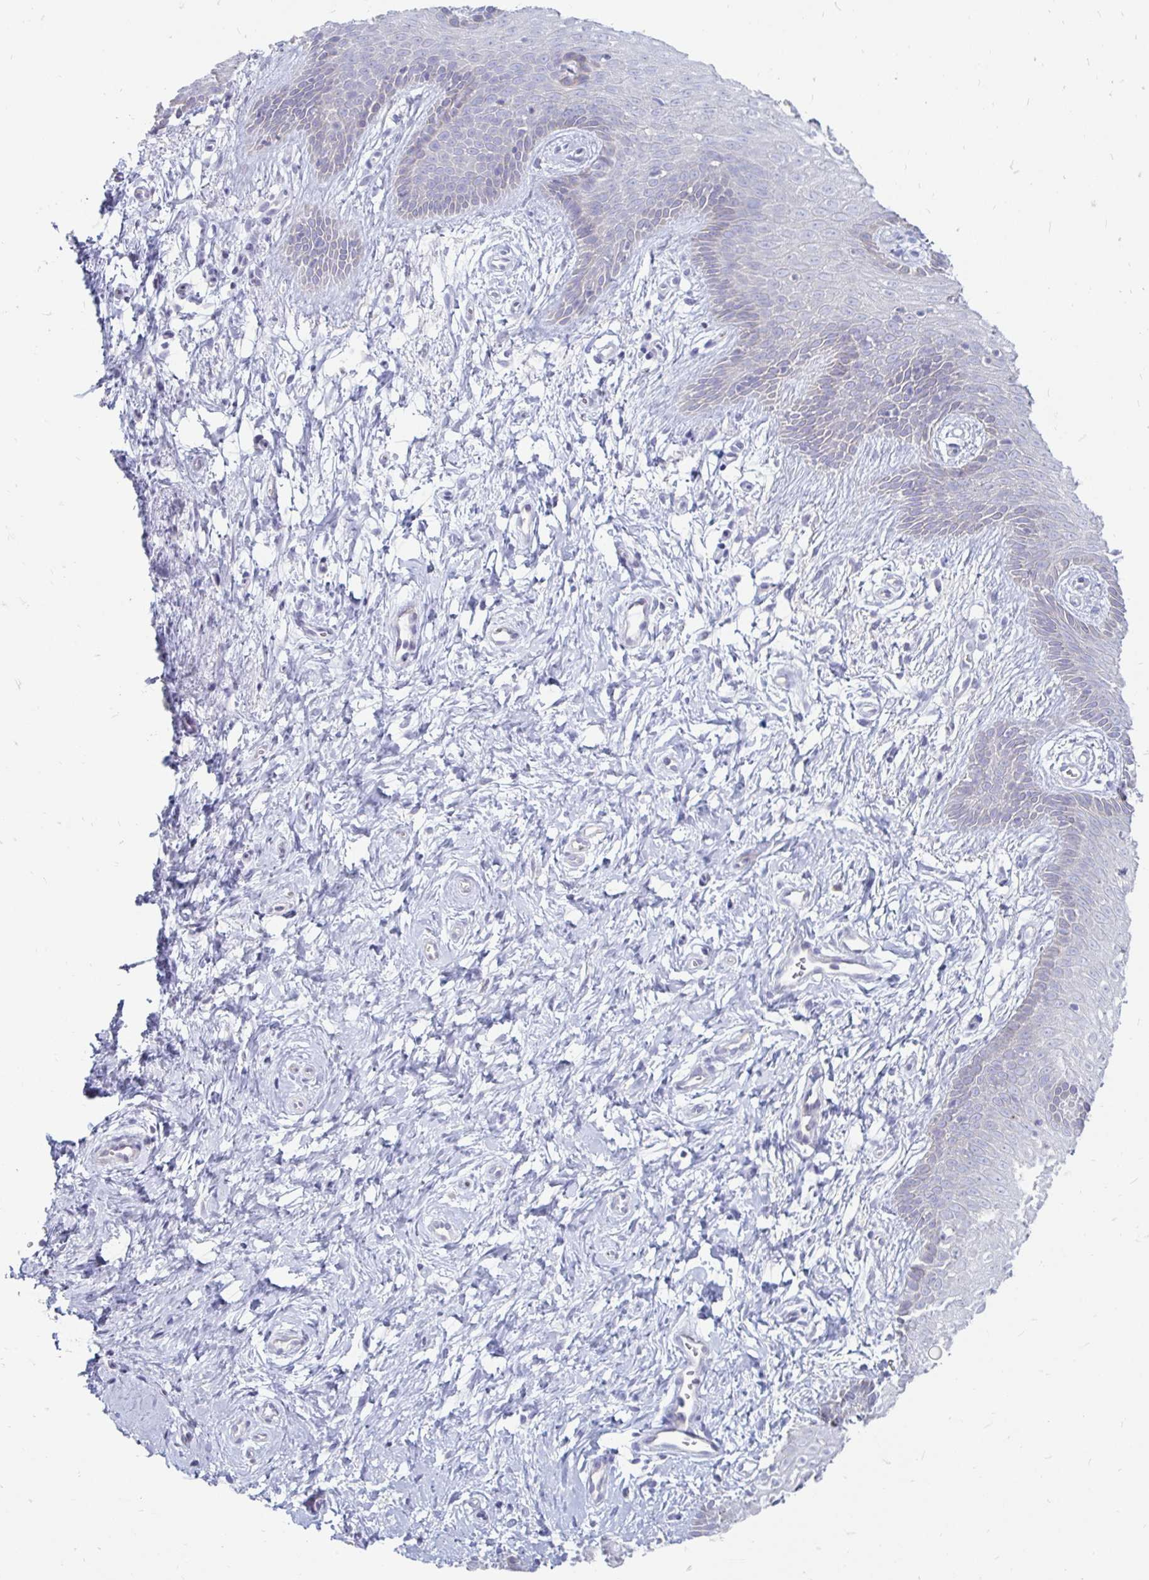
{"staining": {"intensity": "negative", "quantity": "none", "location": "none"}, "tissue": "vagina", "cell_type": "Squamous epithelial cells", "image_type": "normal", "snomed": [{"axis": "morphology", "description": "Normal tissue, NOS"}, {"axis": "topography", "description": "Vagina"}], "caption": "Immunohistochemistry (IHC) histopathology image of normal vagina: human vagina stained with DAB displays no significant protein staining in squamous epithelial cells.", "gene": "PEG10", "patient": {"sex": "female", "age": 38}}